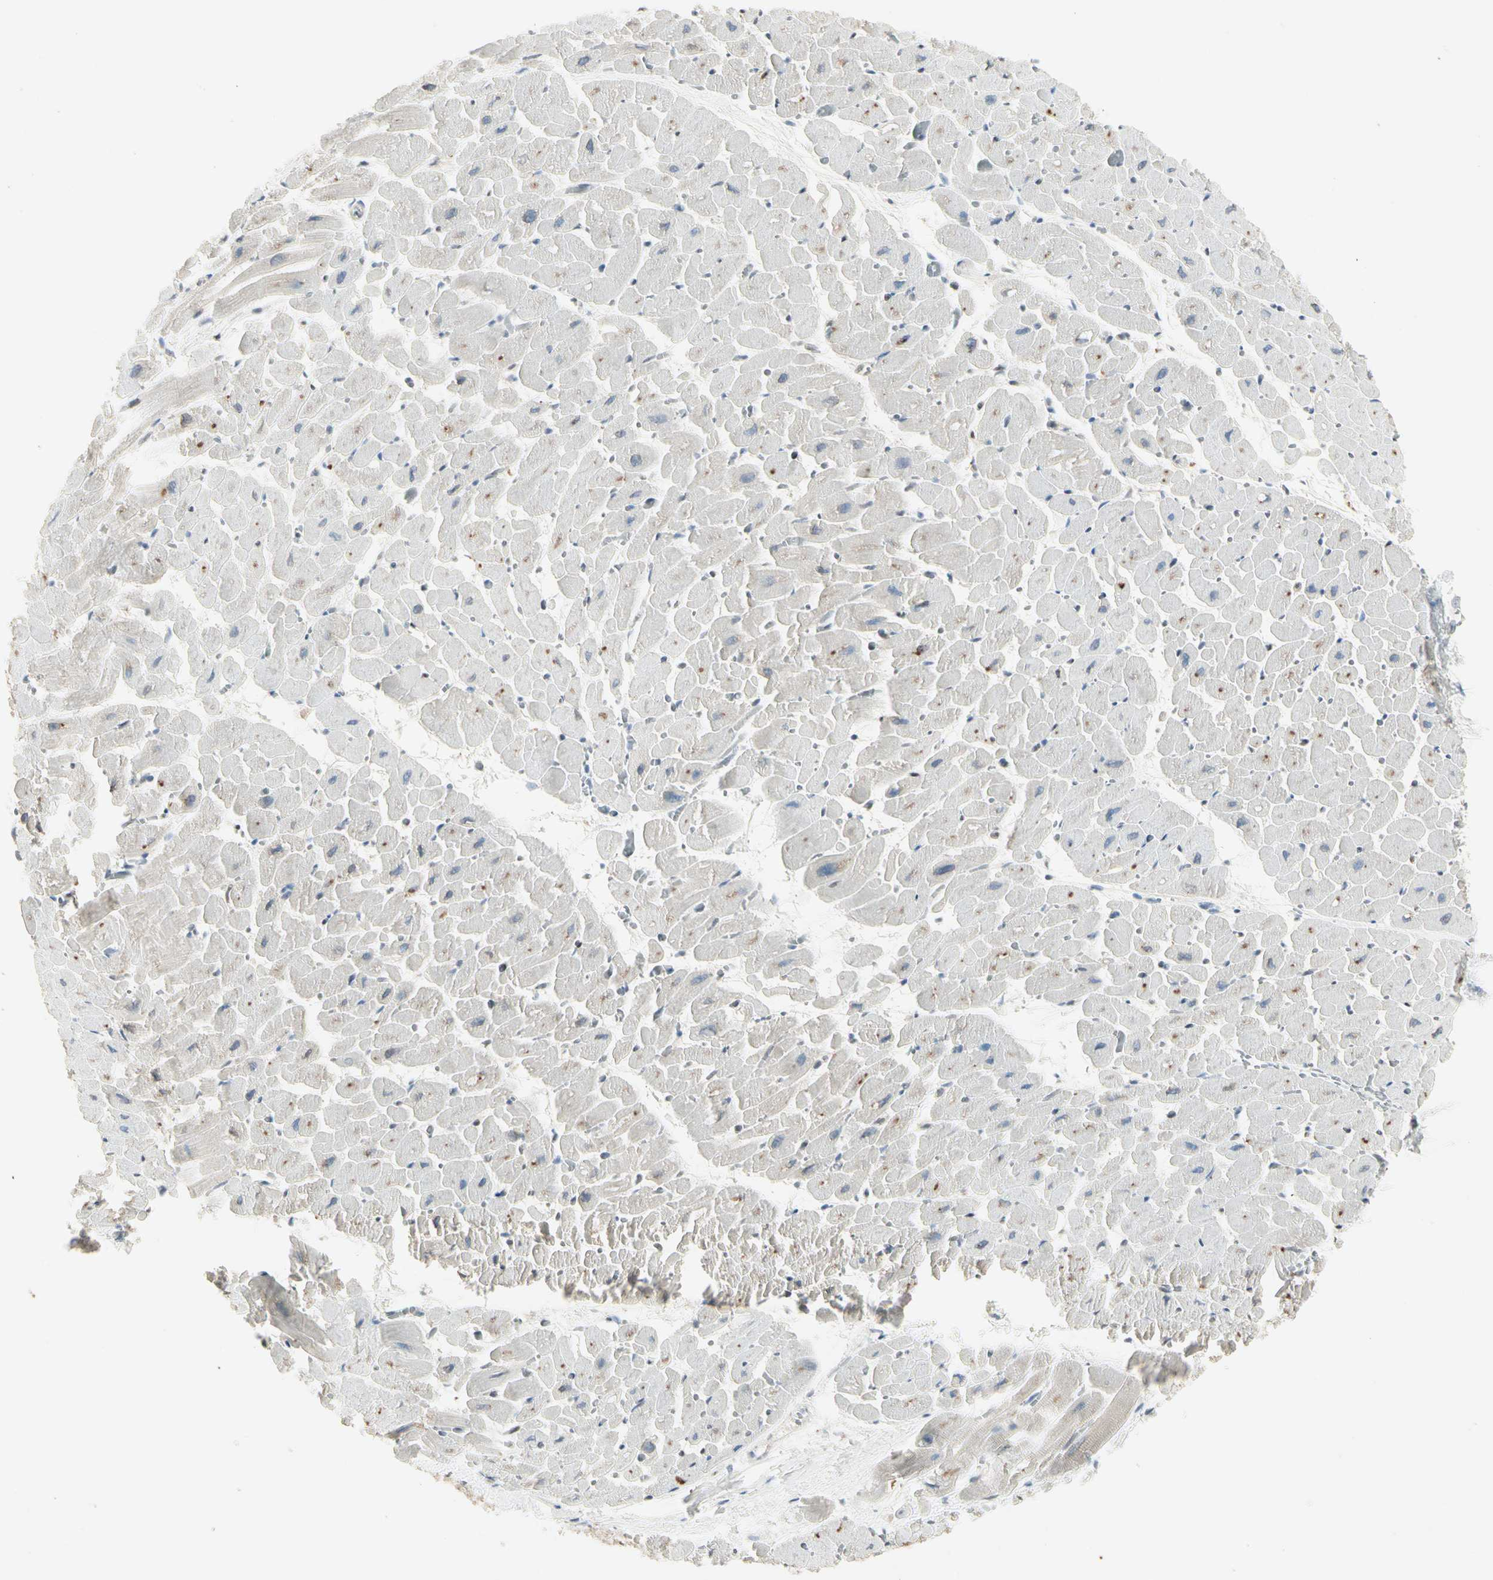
{"staining": {"intensity": "weak", "quantity": "<25%", "location": "cytoplasmic/membranous"}, "tissue": "heart muscle", "cell_type": "Cardiomyocytes", "image_type": "normal", "snomed": [{"axis": "morphology", "description": "Normal tissue, NOS"}, {"axis": "topography", "description": "Heart"}], "caption": "DAB (3,3'-diaminobenzidine) immunohistochemical staining of benign human heart muscle shows no significant positivity in cardiomyocytes.", "gene": "IL1R1", "patient": {"sex": "male", "age": 45}}